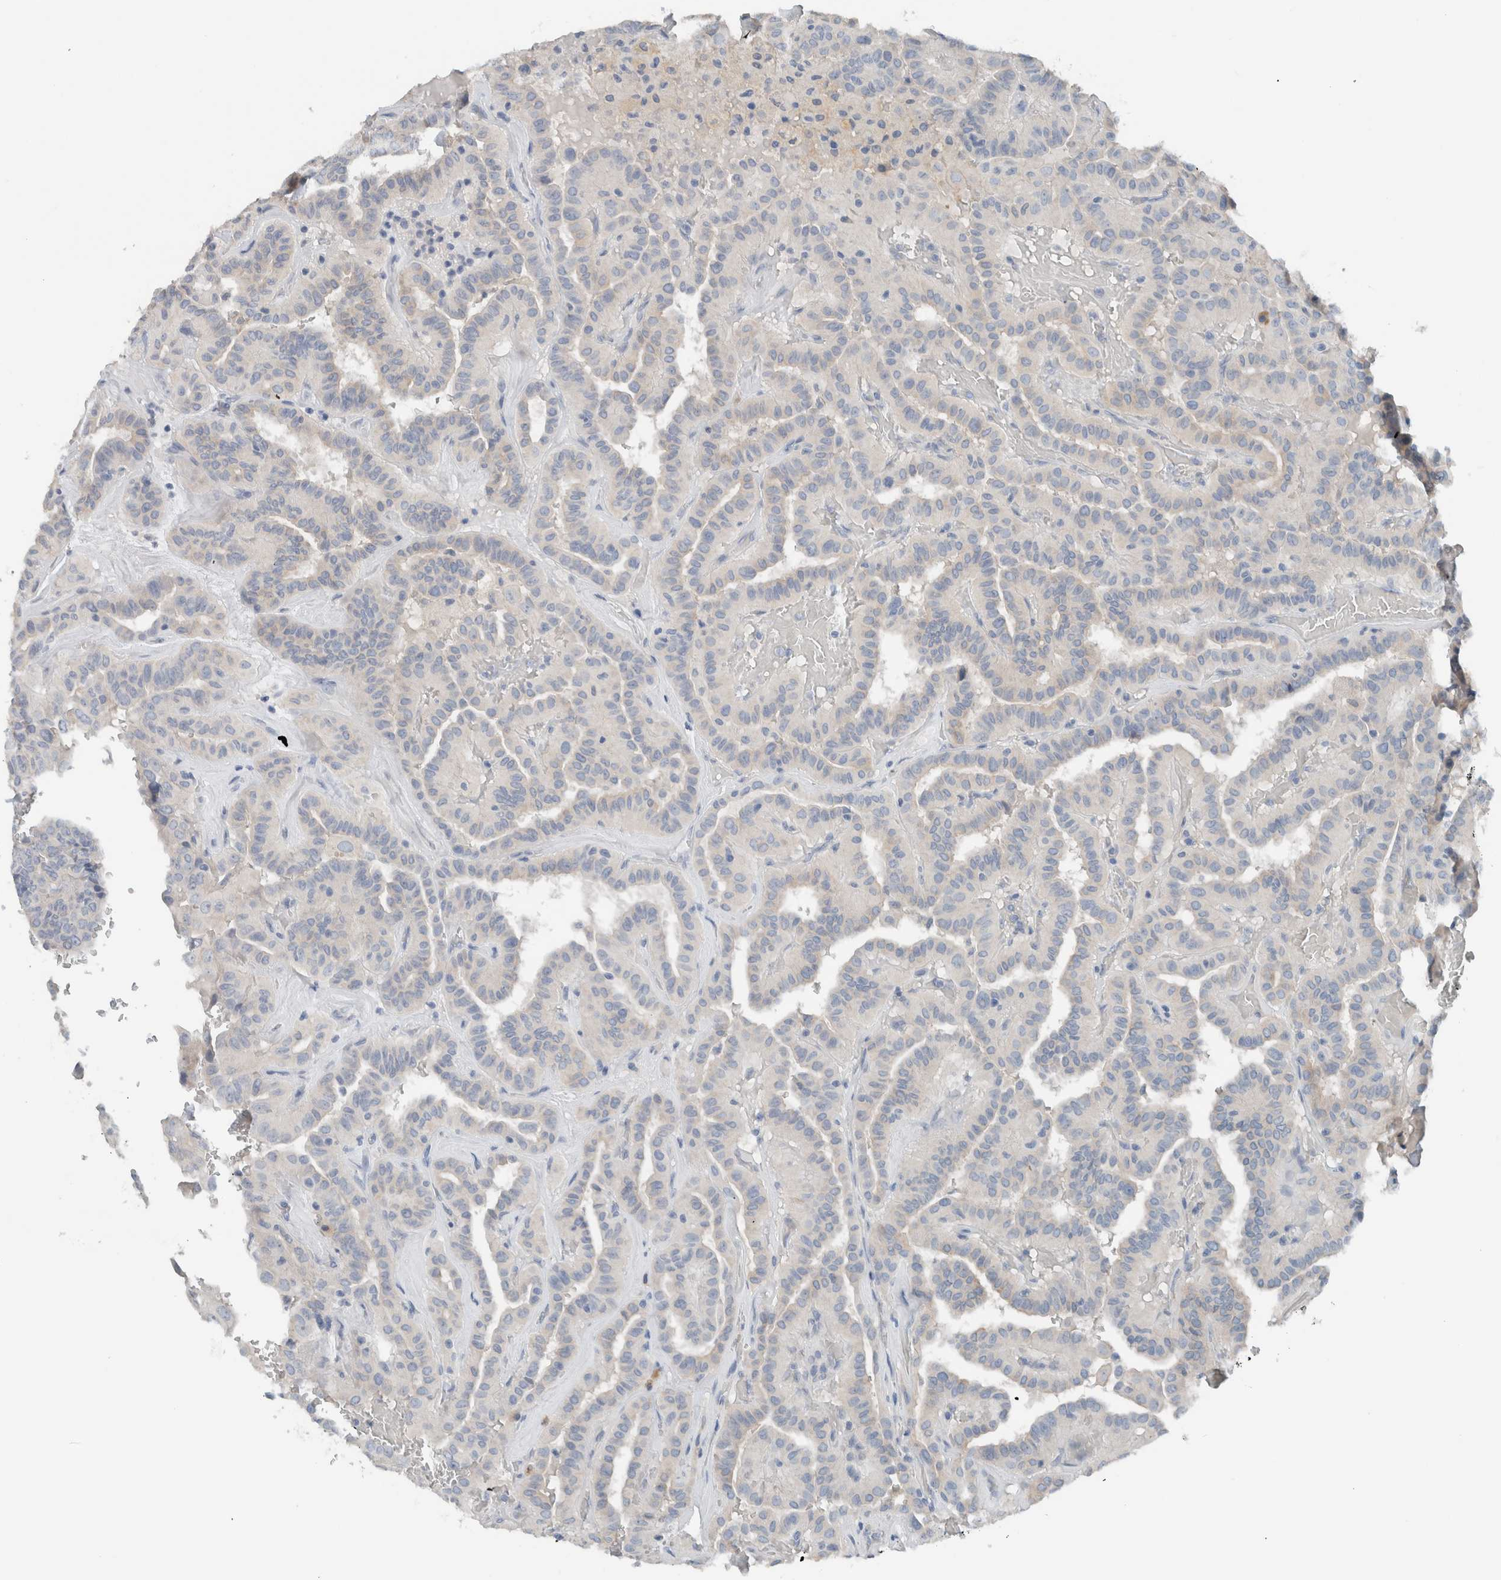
{"staining": {"intensity": "negative", "quantity": "none", "location": "none"}, "tissue": "thyroid cancer", "cell_type": "Tumor cells", "image_type": "cancer", "snomed": [{"axis": "morphology", "description": "Papillary adenocarcinoma, NOS"}, {"axis": "topography", "description": "Thyroid gland"}], "caption": "A high-resolution photomicrograph shows IHC staining of thyroid cancer, which demonstrates no significant positivity in tumor cells.", "gene": "DUOX1", "patient": {"sex": "male", "age": 77}}